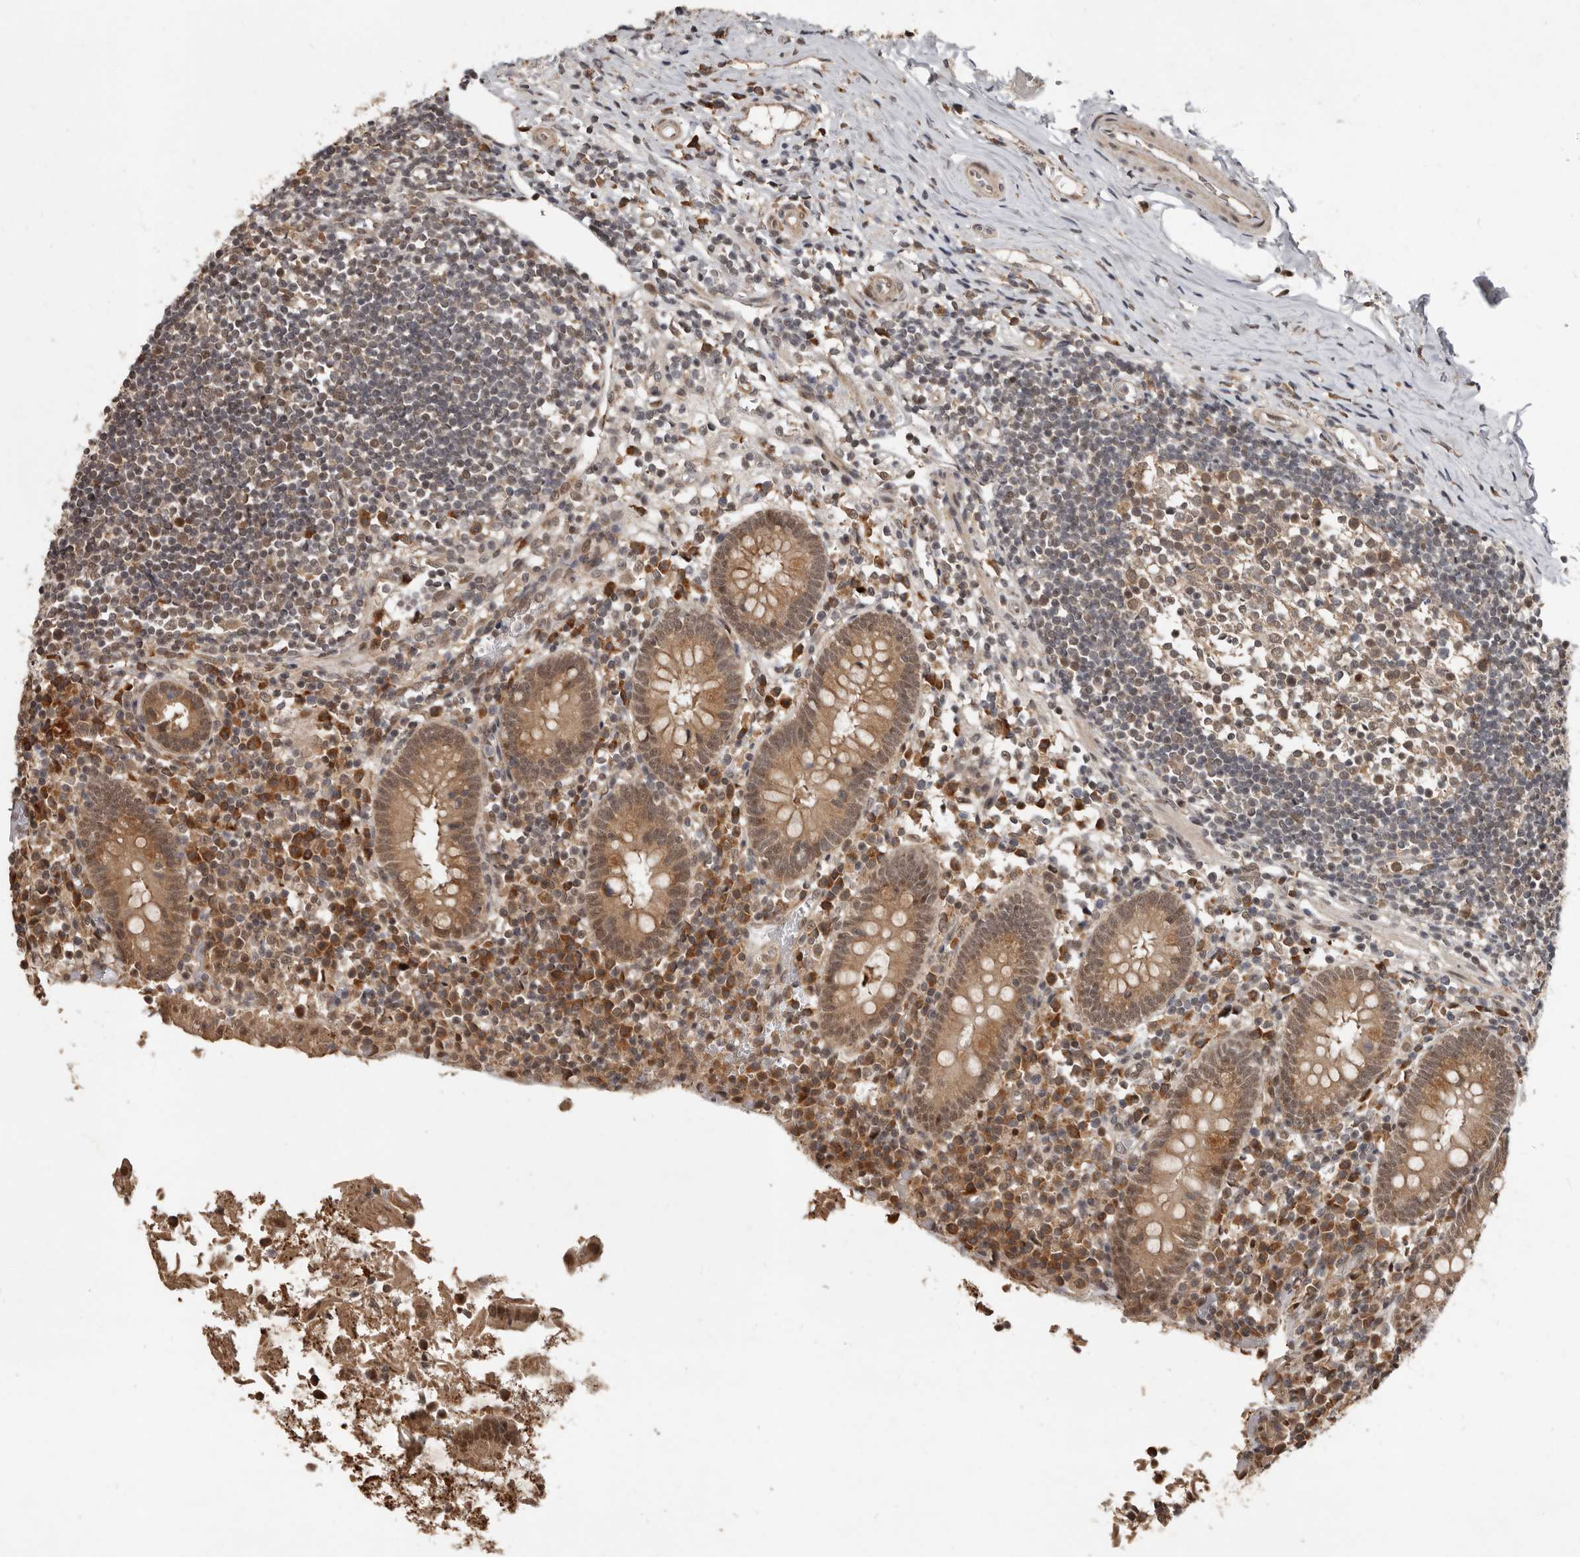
{"staining": {"intensity": "moderate", "quantity": ">75%", "location": "cytoplasmic/membranous,nuclear"}, "tissue": "appendix", "cell_type": "Glandular cells", "image_type": "normal", "snomed": [{"axis": "morphology", "description": "Normal tissue, NOS"}, {"axis": "topography", "description": "Appendix"}], "caption": "A high-resolution image shows immunohistochemistry (IHC) staining of unremarkable appendix, which shows moderate cytoplasmic/membranous,nuclear positivity in about >75% of glandular cells.", "gene": "LRGUK", "patient": {"sex": "female", "age": 17}}